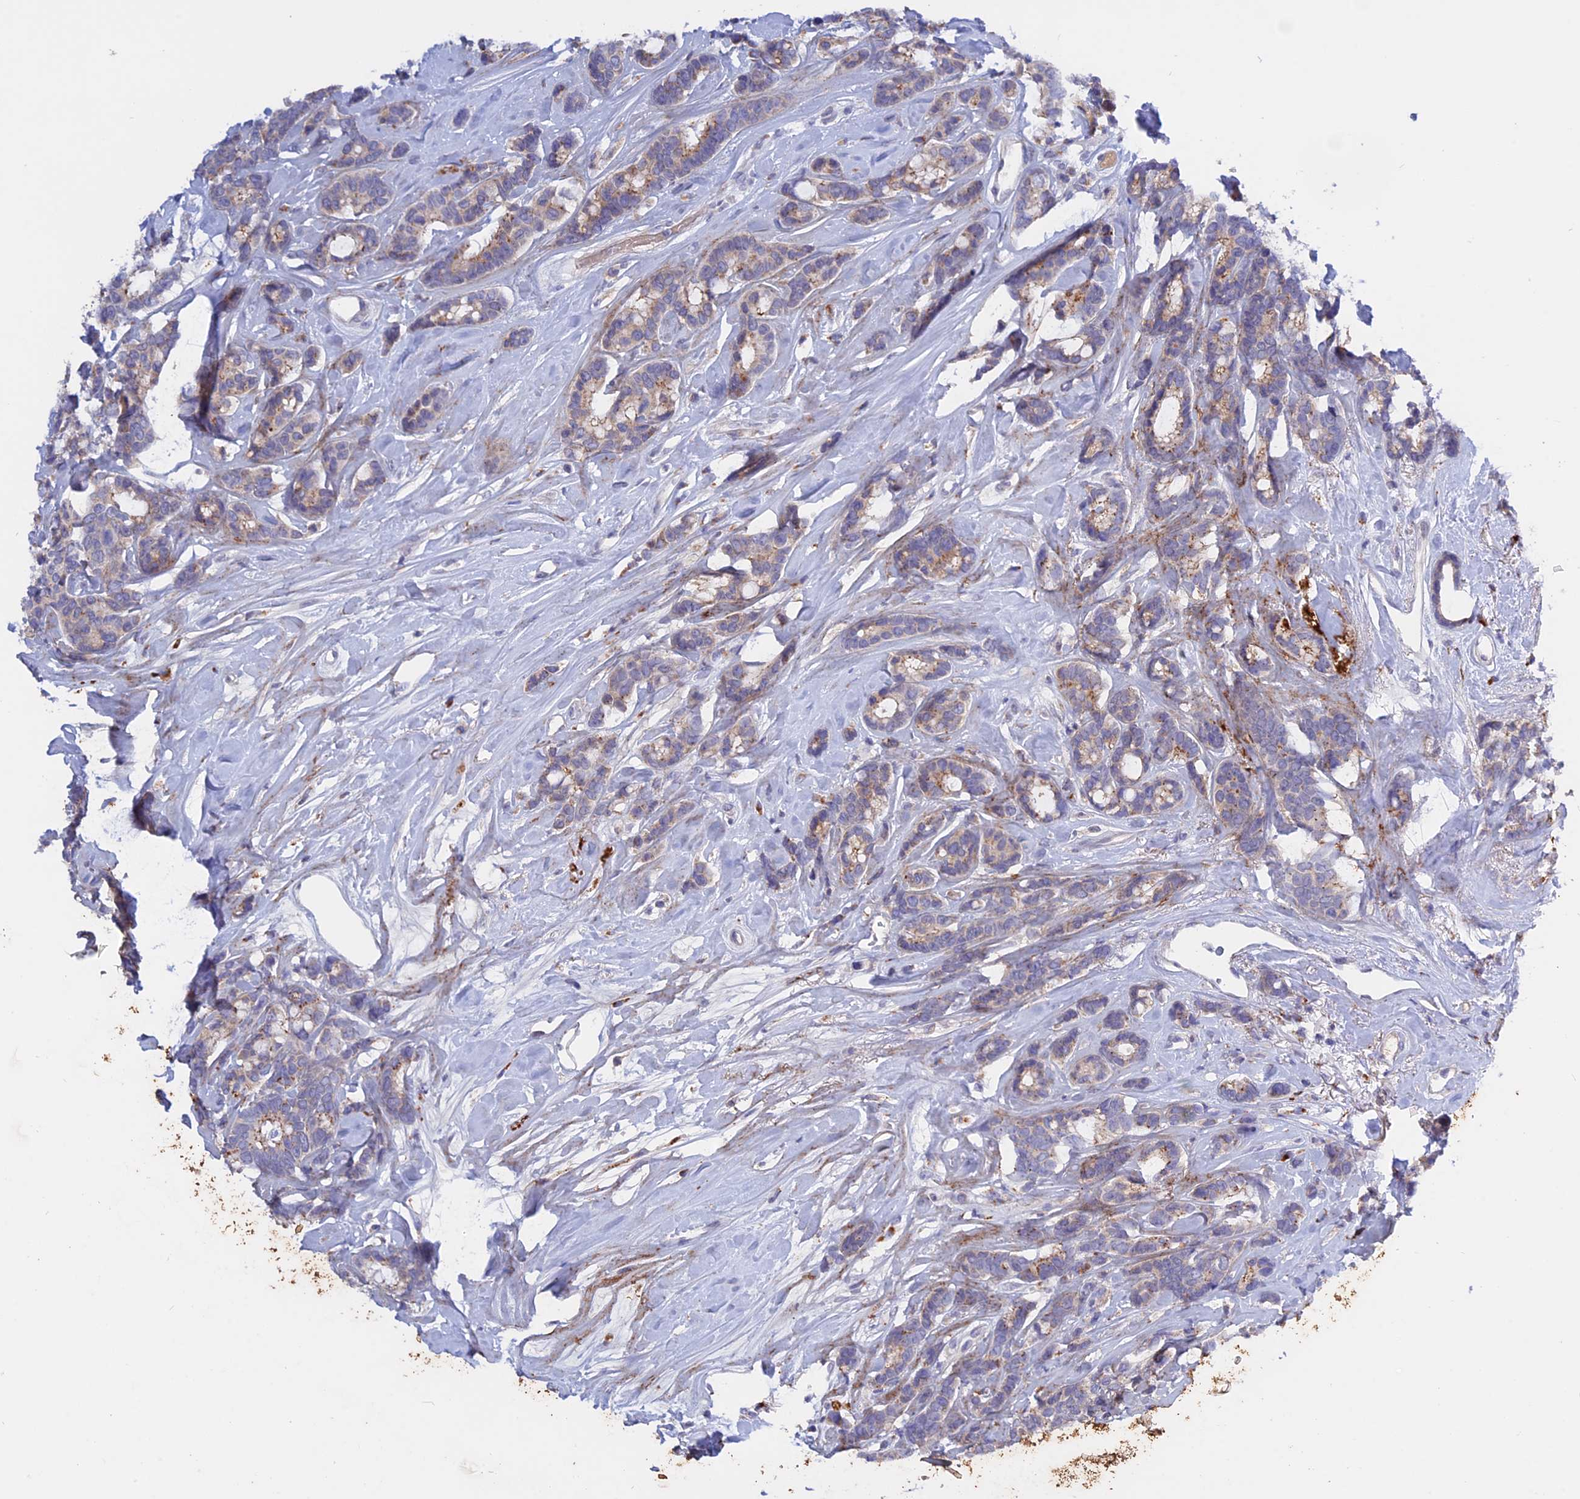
{"staining": {"intensity": "weak", "quantity": "25%-75%", "location": "cytoplasmic/membranous"}, "tissue": "breast cancer", "cell_type": "Tumor cells", "image_type": "cancer", "snomed": [{"axis": "morphology", "description": "Duct carcinoma"}, {"axis": "topography", "description": "Breast"}], "caption": "A brown stain shows weak cytoplasmic/membranous positivity of a protein in human breast intraductal carcinoma tumor cells. Using DAB (brown) and hematoxylin (blue) stains, captured at high magnification using brightfield microscopy.", "gene": "GK5", "patient": {"sex": "female", "age": 87}}